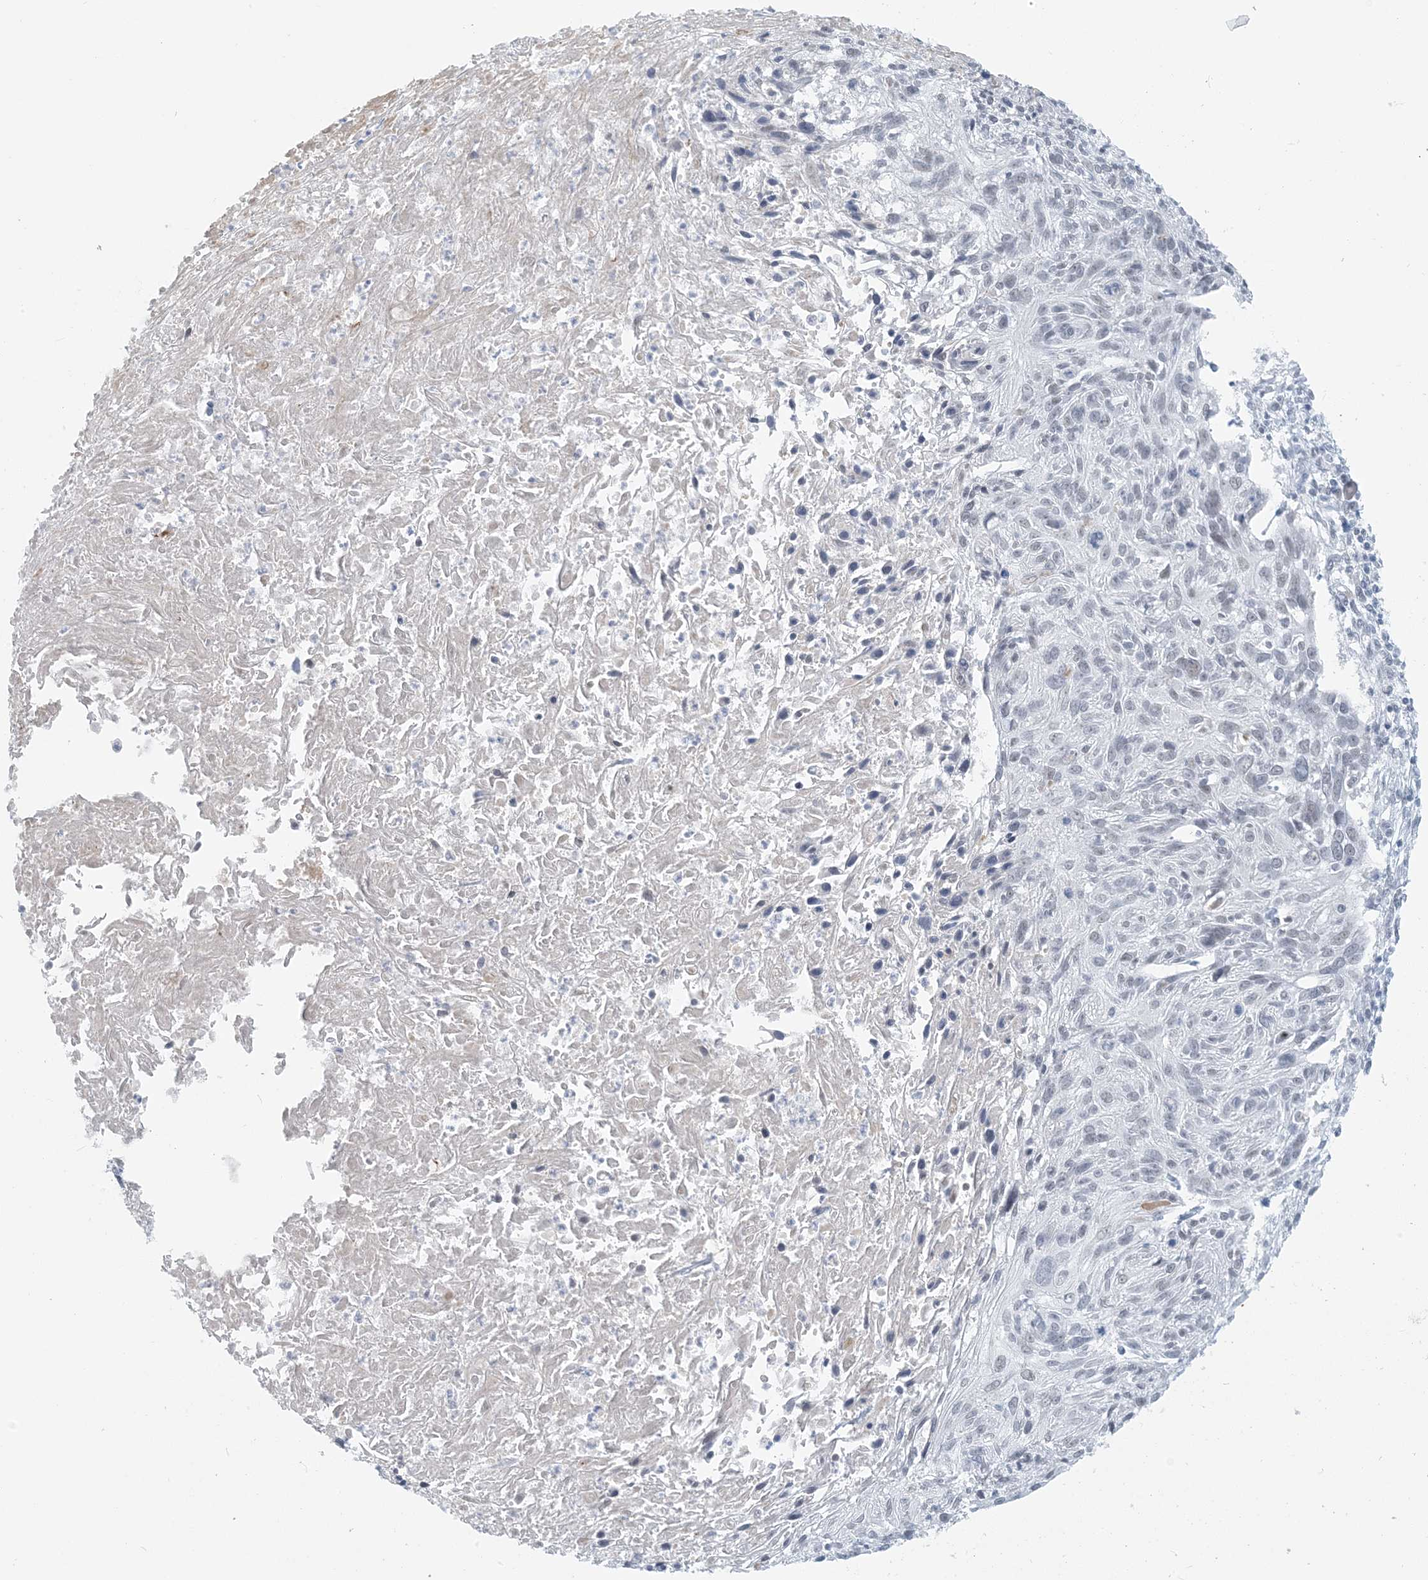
{"staining": {"intensity": "negative", "quantity": "none", "location": "none"}, "tissue": "cervical cancer", "cell_type": "Tumor cells", "image_type": "cancer", "snomed": [{"axis": "morphology", "description": "Squamous cell carcinoma, NOS"}, {"axis": "topography", "description": "Cervix"}], "caption": "A high-resolution micrograph shows immunohistochemistry staining of squamous cell carcinoma (cervical), which demonstrates no significant staining in tumor cells.", "gene": "SCML1", "patient": {"sex": "female", "age": 51}}